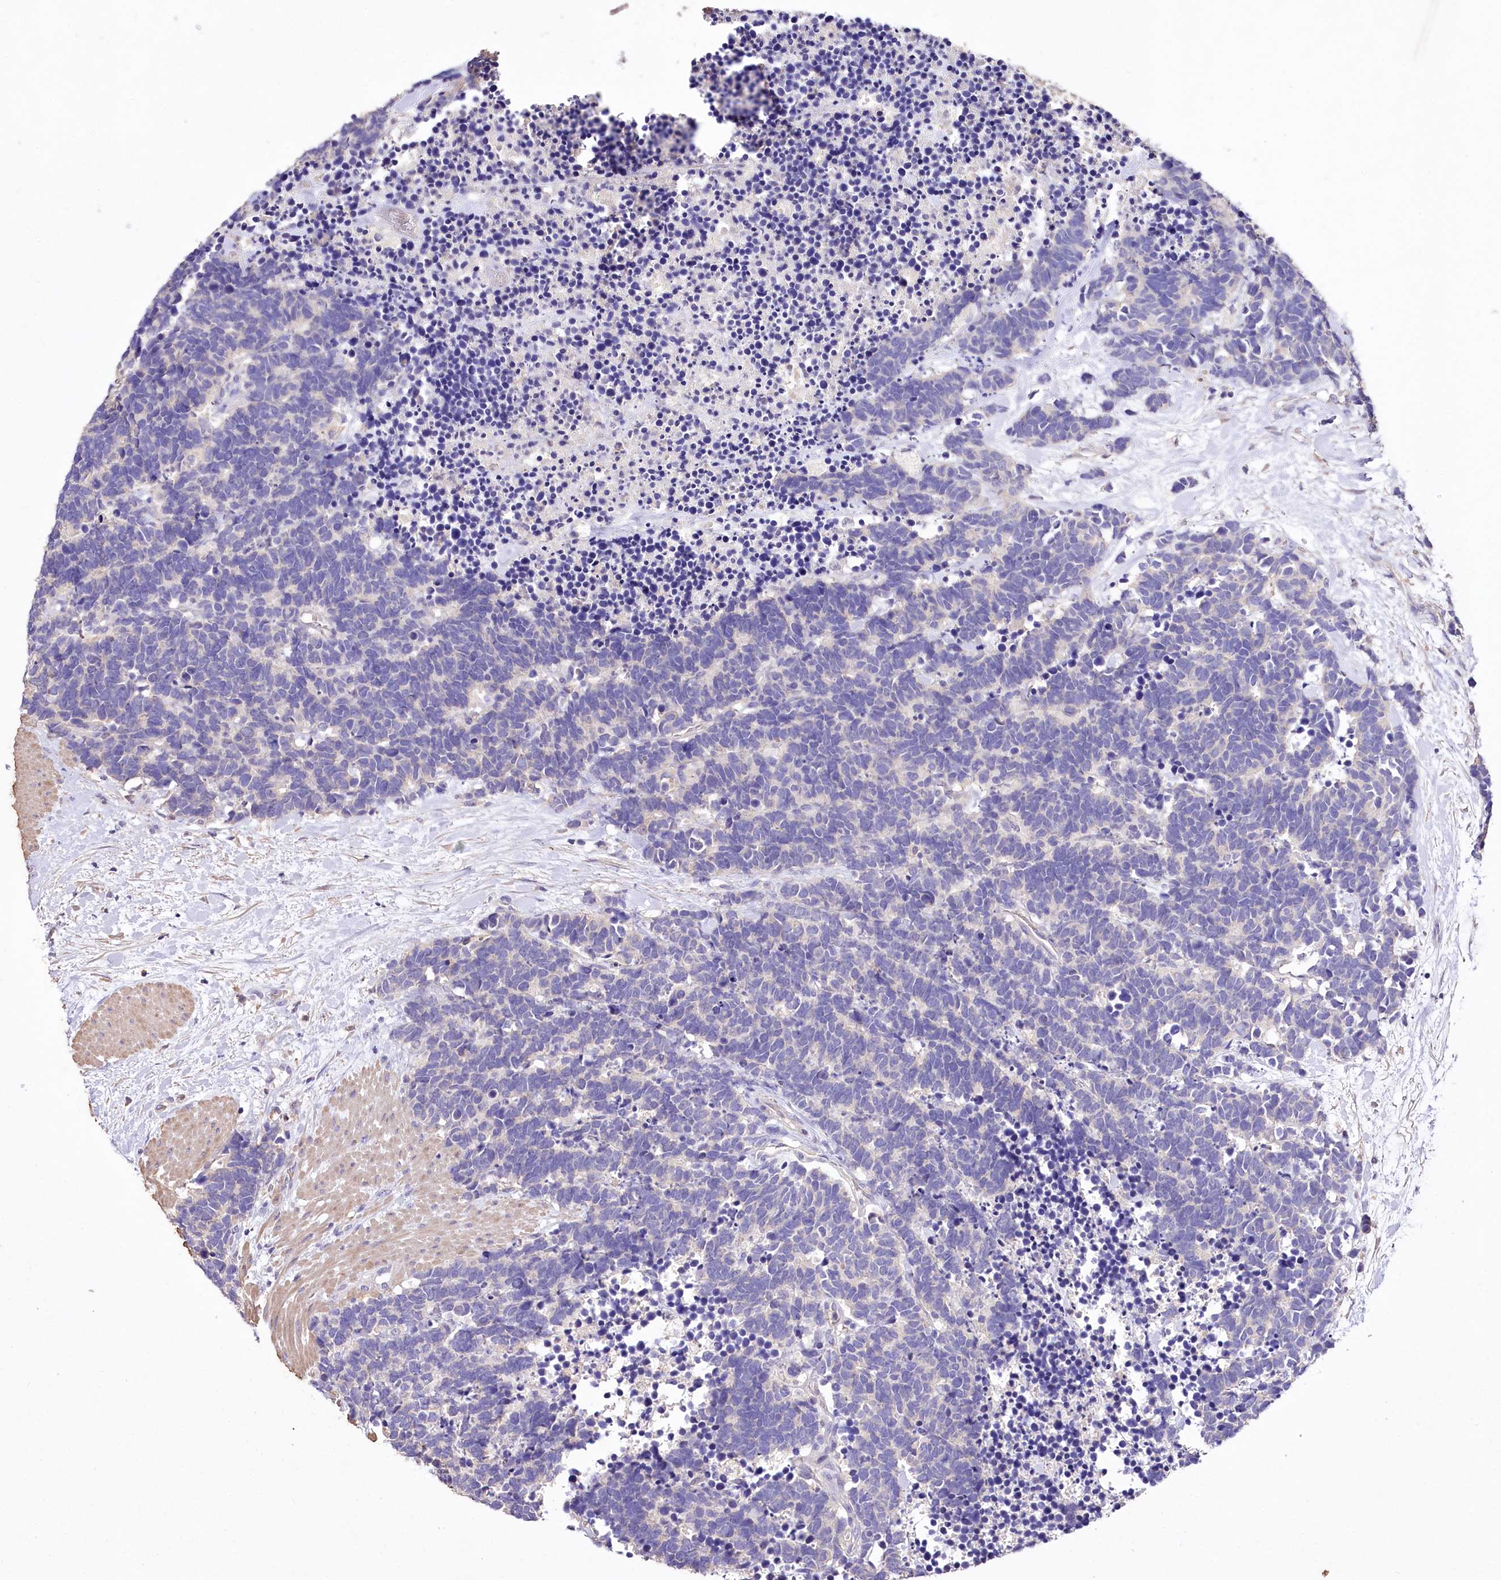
{"staining": {"intensity": "negative", "quantity": "none", "location": "none"}, "tissue": "carcinoid", "cell_type": "Tumor cells", "image_type": "cancer", "snomed": [{"axis": "morphology", "description": "Carcinoma, NOS"}, {"axis": "morphology", "description": "Carcinoid, malignant, NOS"}, {"axis": "topography", "description": "Urinary bladder"}], "caption": "An immunohistochemistry image of carcinoid is shown. There is no staining in tumor cells of carcinoid.", "gene": "PCYOX1L", "patient": {"sex": "male", "age": 57}}